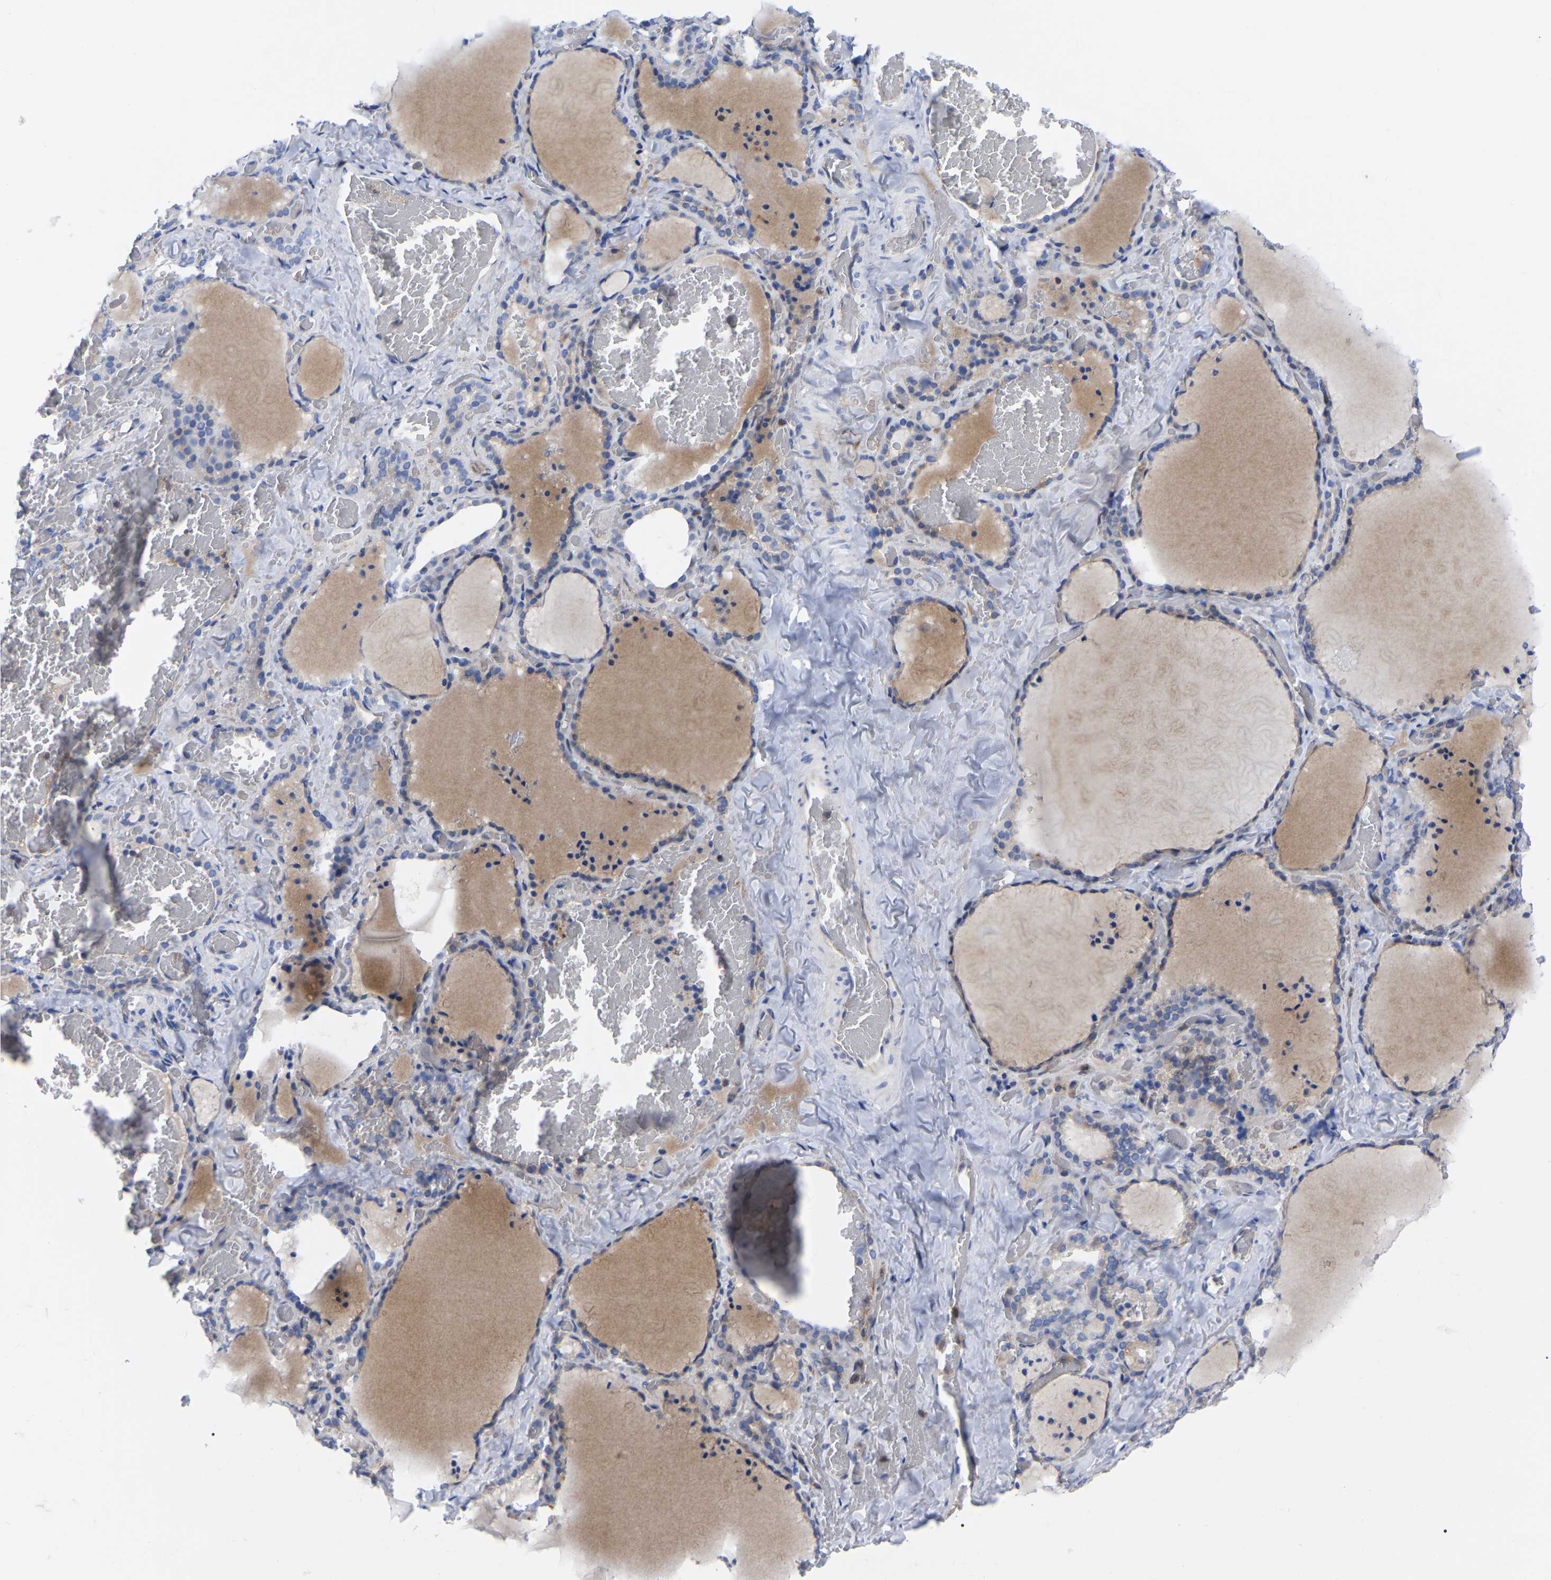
{"staining": {"intensity": "weak", "quantity": "<25%", "location": "cytoplasmic/membranous"}, "tissue": "thyroid gland", "cell_type": "Glandular cells", "image_type": "normal", "snomed": [{"axis": "morphology", "description": "Normal tissue, NOS"}, {"axis": "topography", "description": "Thyroid gland"}], "caption": "This is an IHC image of benign thyroid gland. There is no staining in glandular cells.", "gene": "PTPN7", "patient": {"sex": "female", "age": 22}}